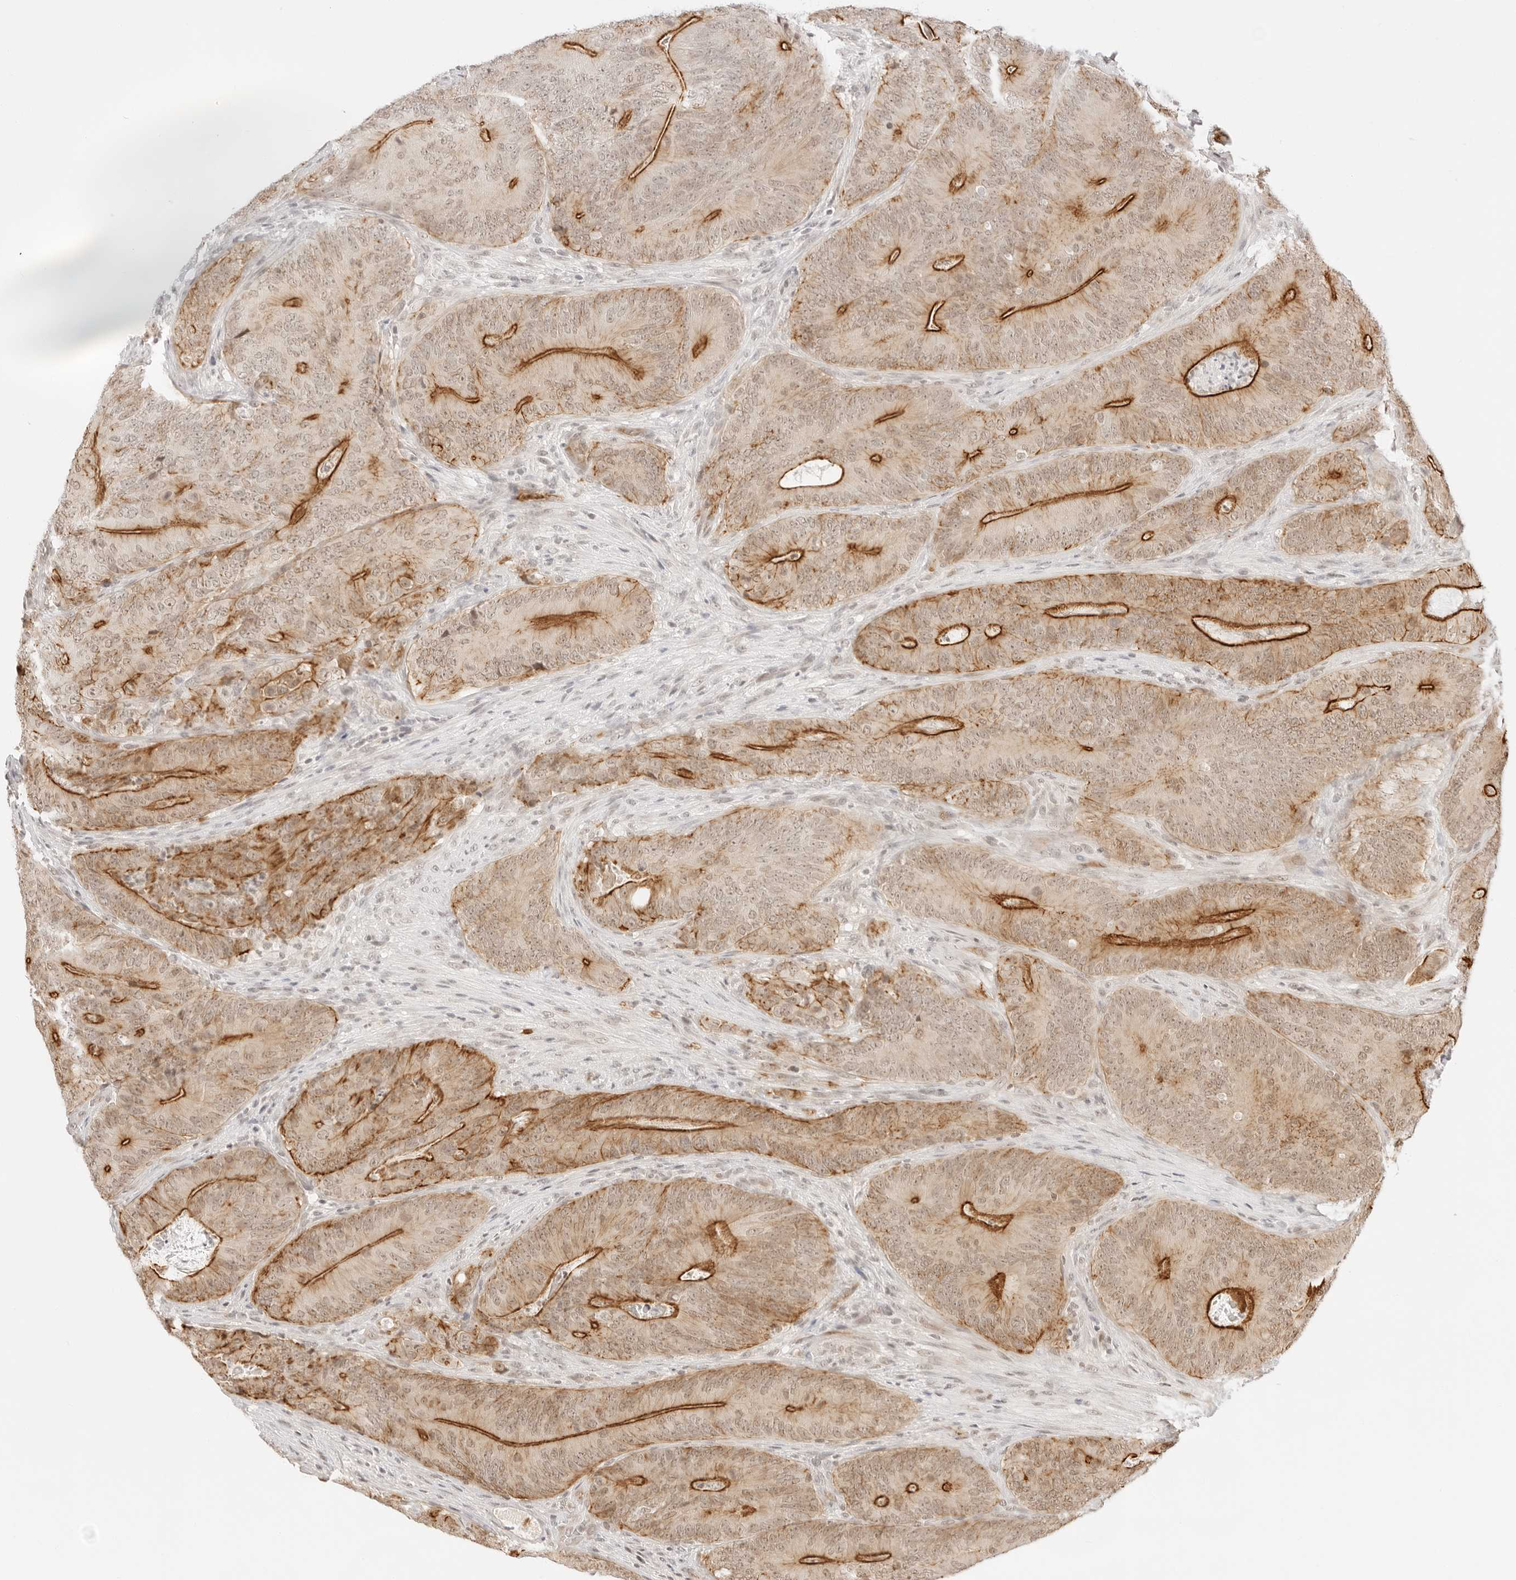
{"staining": {"intensity": "strong", "quantity": "25%-75%", "location": "cytoplasmic/membranous"}, "tissue": "colorectal cancer", "cell_type": "Tumor cells", "image_type": "cancer", "snomed": [{"axis": "morphology", "description": "Normal tissue, NOS"}, {"axis": "topography", "description": "Colon"}], "caption": "Strong cytoplasmic/membranous protein positivity is appreciated in approximately 25%-75% of tumor cells in colorectal cancer. (DAB (3,3'-diaminobenzidine) IHC with brightfield microscopy, high magnification).", "gene": "GNAS", "patient": {"sex": "female", "age": 82}}